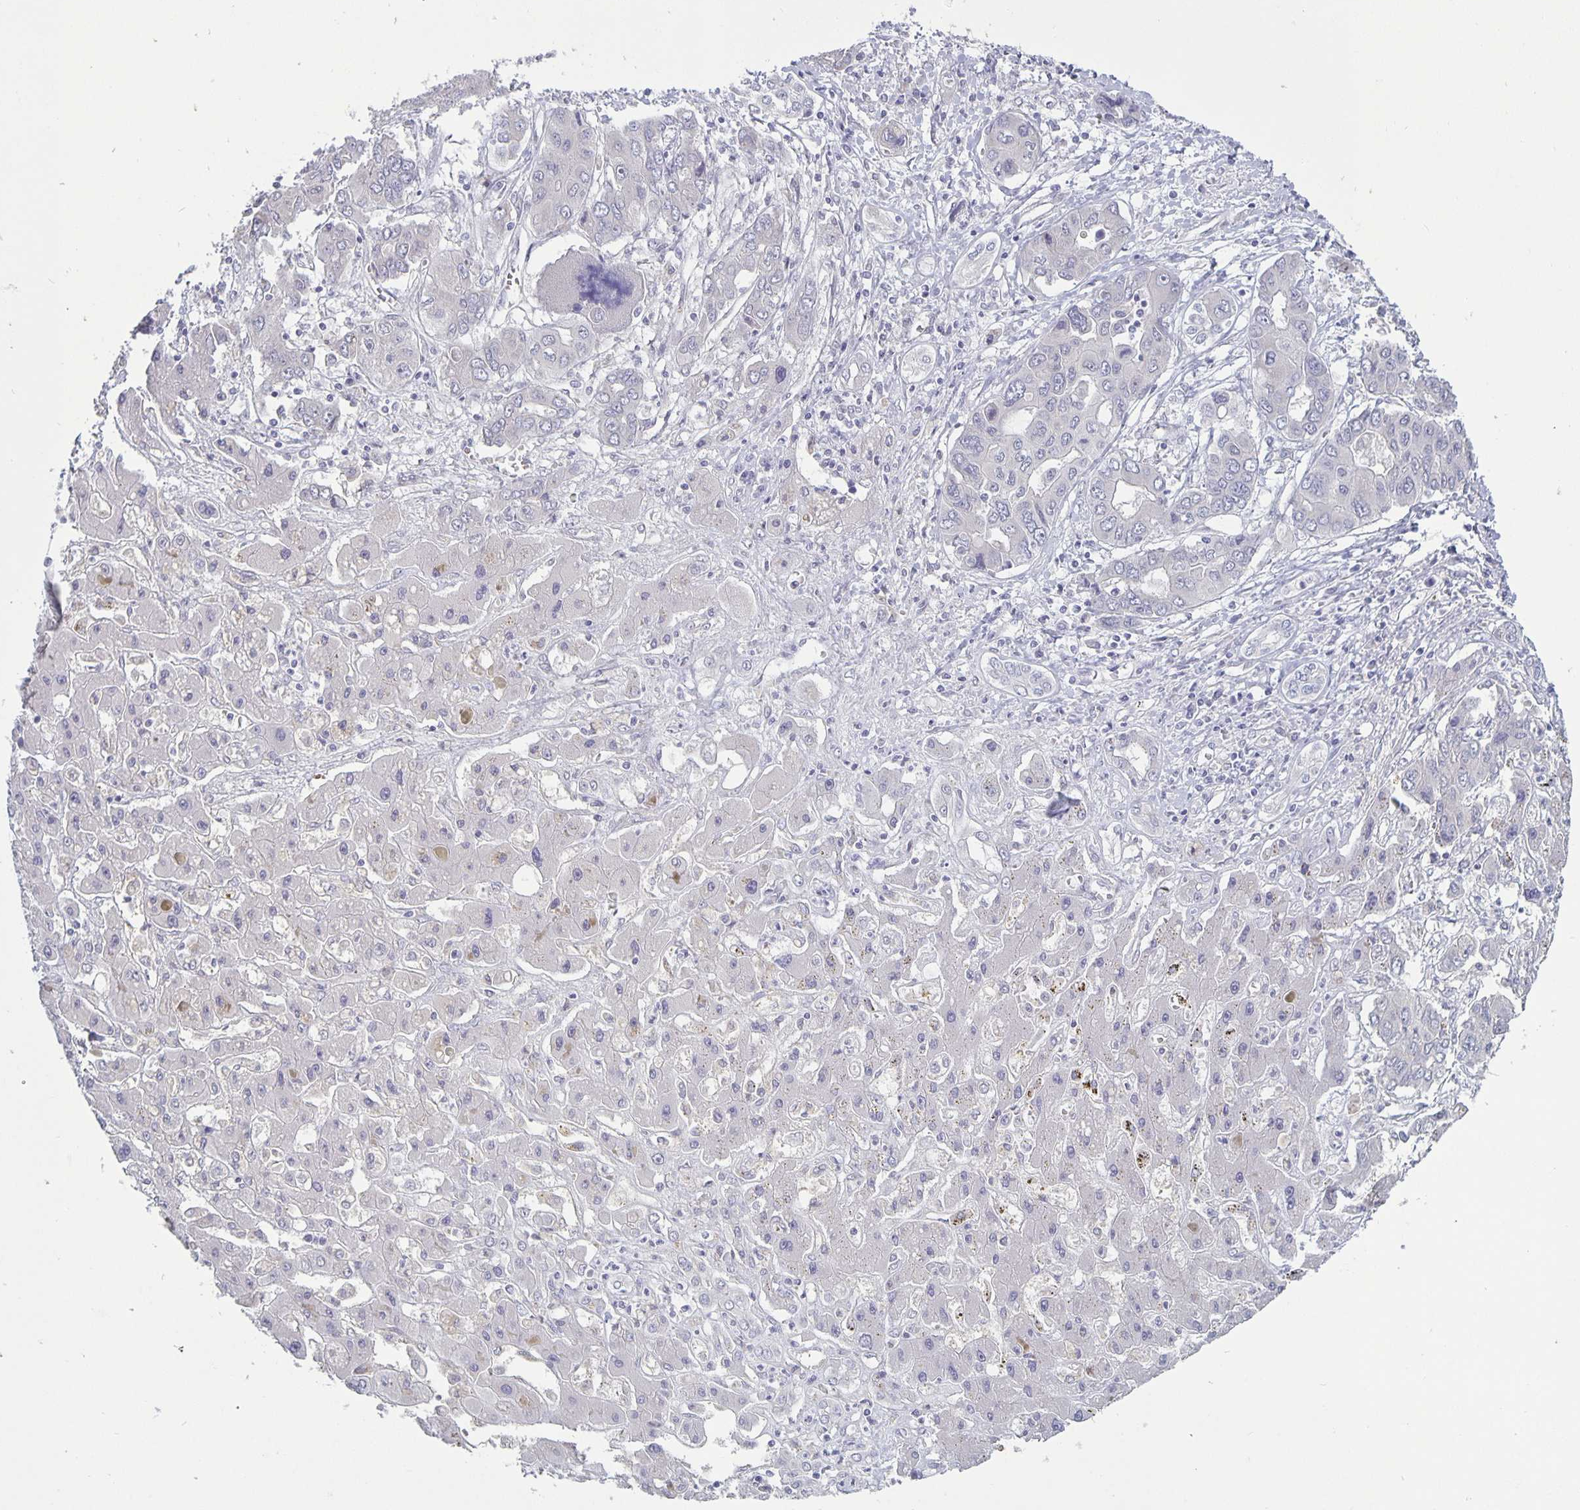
{"staining": {"intensity": "negative", "quantity": "none", "location": "none"}, "tissue": "liver cancer", "cell_type": "Tumor cells", "image_type": "cancer", "snomed": [{"axis": "morphology", "description": "Cholangiocarcinoma"}, {"axis": "topography", "description": "Liver"}], "caption": "Tumor cells are negative for brown protein staining in cholangiocarcinoma (liver).", "gene": "PLCB3", "patient": {"sex": "male", "age": 67}}